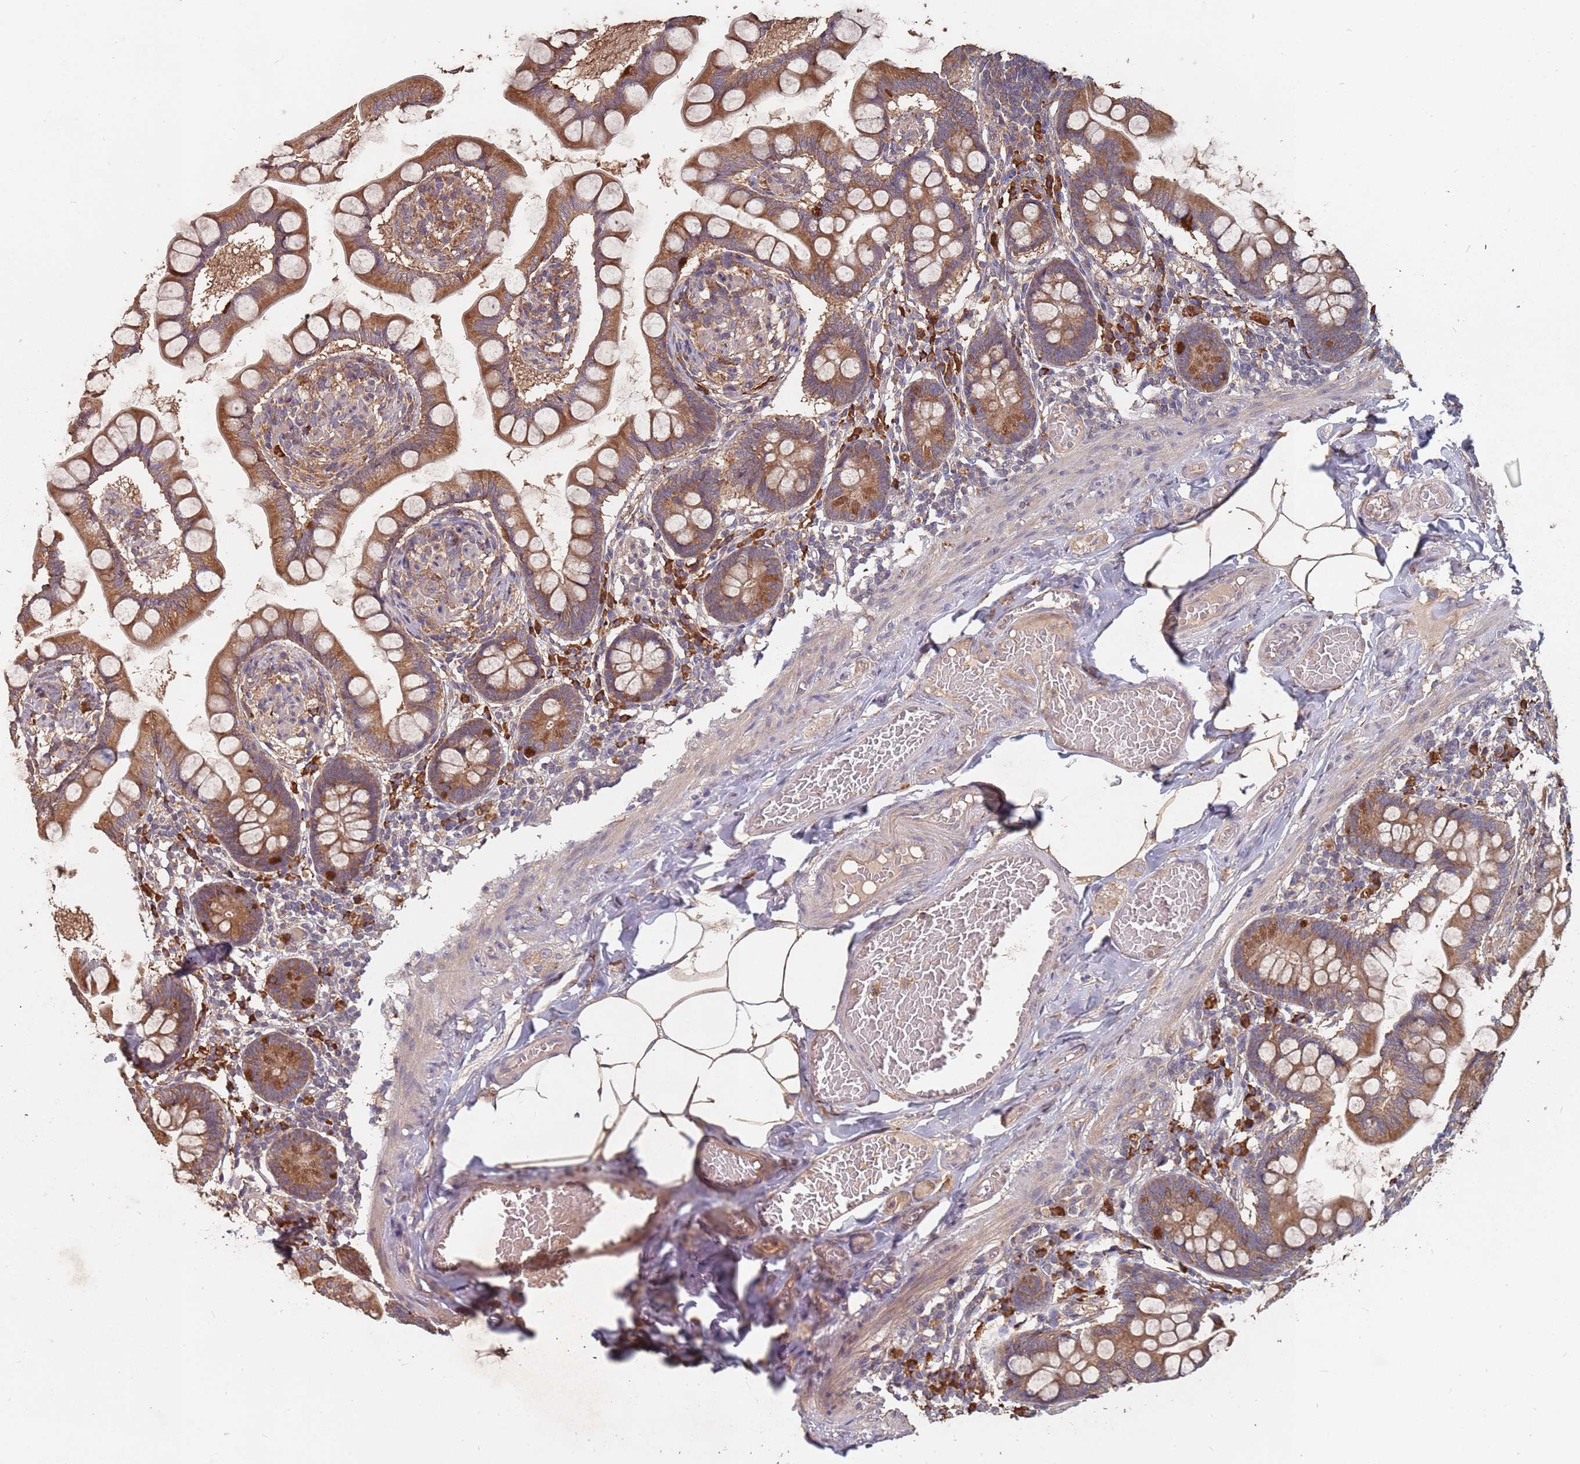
{"staining": {"intensity": "strong", "quantity": ">75%", "location": "cytoplasmic/membranous"}, "tissue": "small intestine", "cell_type": "Glandular cells", "image_type": "normal", "snomed": [{"axis": "morphology", "description": "Normal tissue, NOS"}, {"axis": "topography", "description": "Small intestine"}], "caption": "A high amount of strong cytoplasmic/membranous positivity is identified in approximately >75% of glandular cells in normal small intestine. Using DAB (3,3'-diaminobenzidine) (brown) and hematoxylin (blue) stains, captured at high magnification using brightfield microscopy.", "gene": "ATG5", "patient": {"sex": "male", "age": 41}}